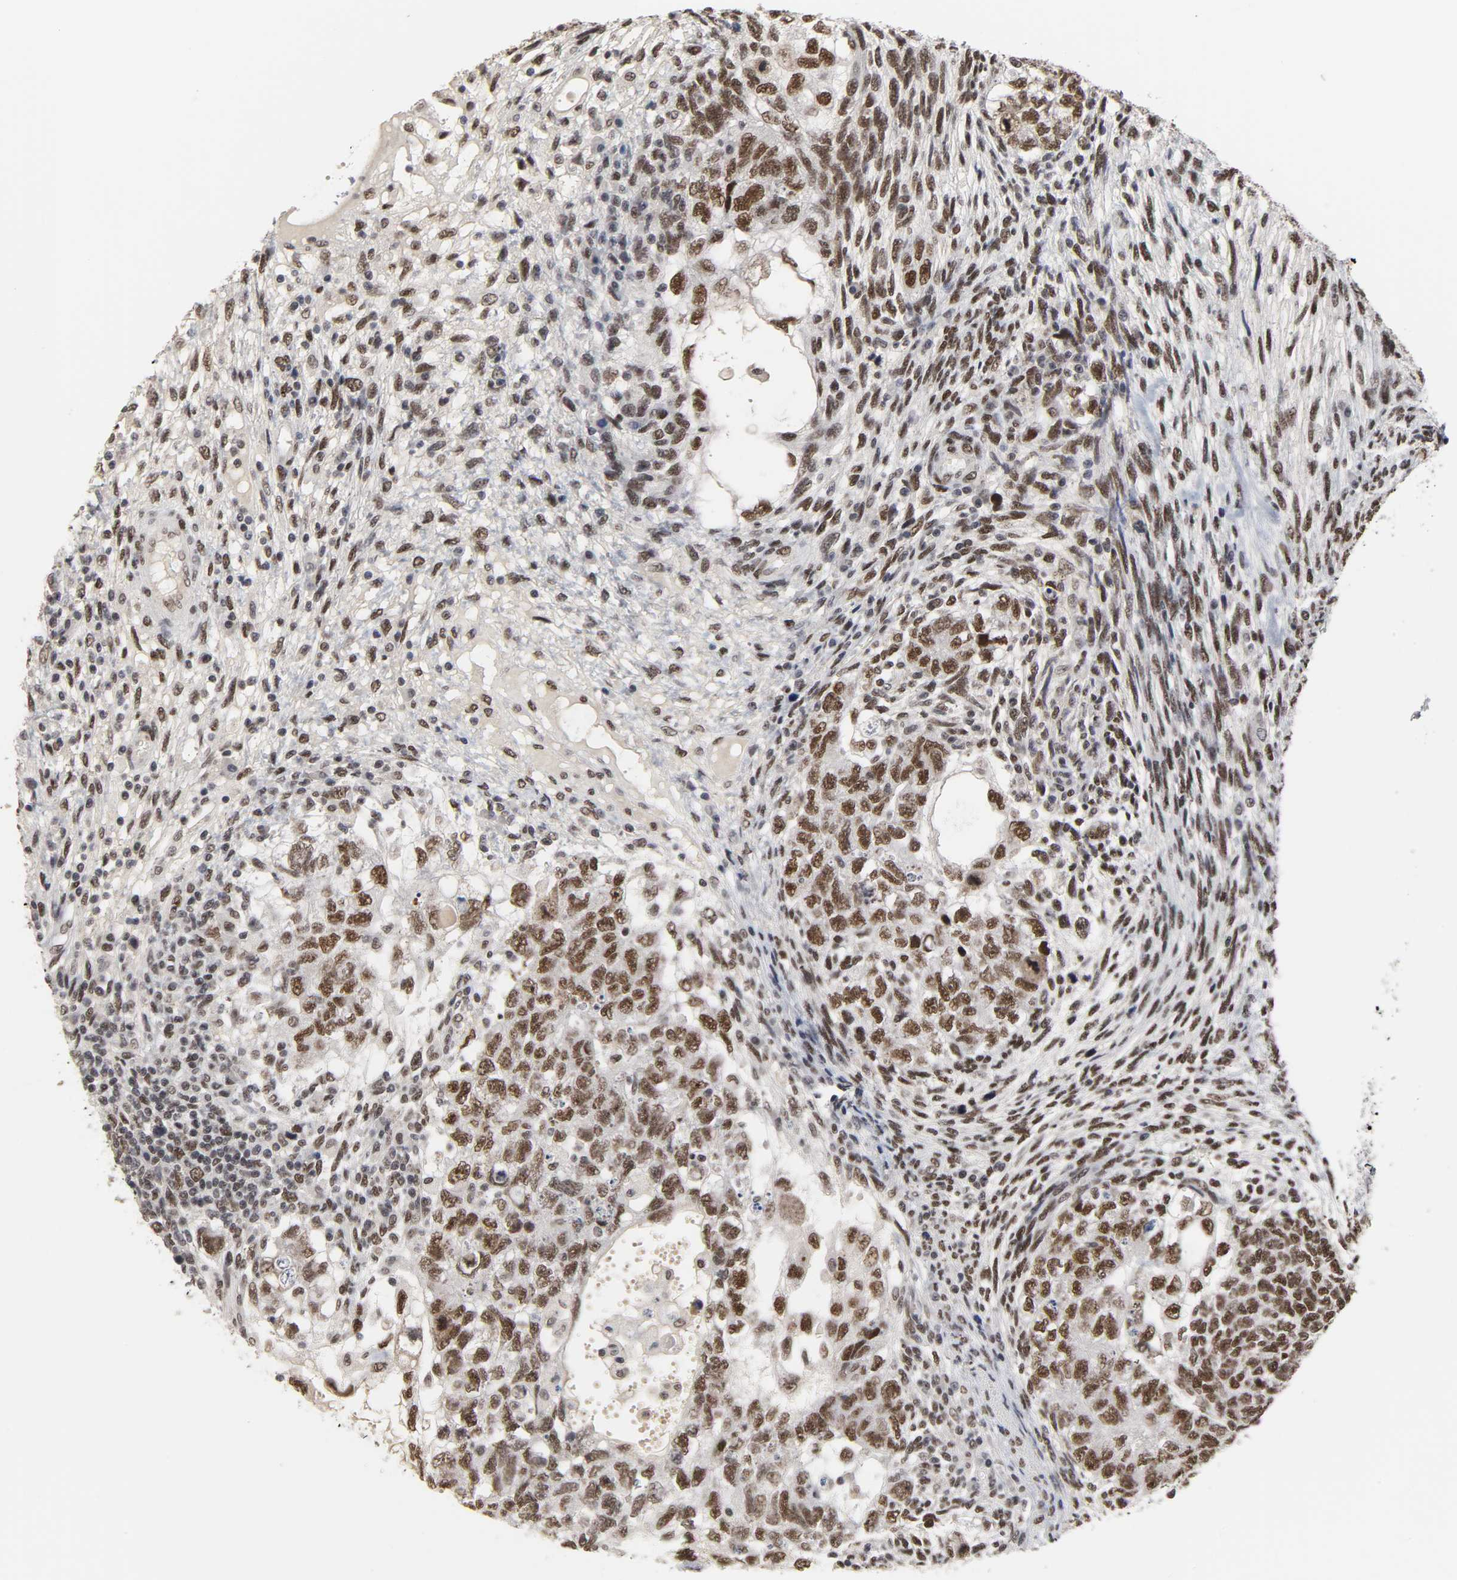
{"staining": {"intensity": "strong", "quantity": ">75%", "location": "nuclear"}, "tissue": "testis cancer", "cell_type": "Tumor cells", "image_type": "cancer", "snomed": [{"axis": "morphology", "description": "Normal tissue, NOS"}, {"axis": "morphology", "description": "Carcinoma, Embryonal, NOS"}, {"axis": "topography", "description": "Testis"}], "caption": "A brown stain labels strong nuclear positivity of a protein in testis cancer (embryonal carcinoma) tumor cells.", "gene": "TRIM33", "patient": {"sex": "male", "age": 36}}